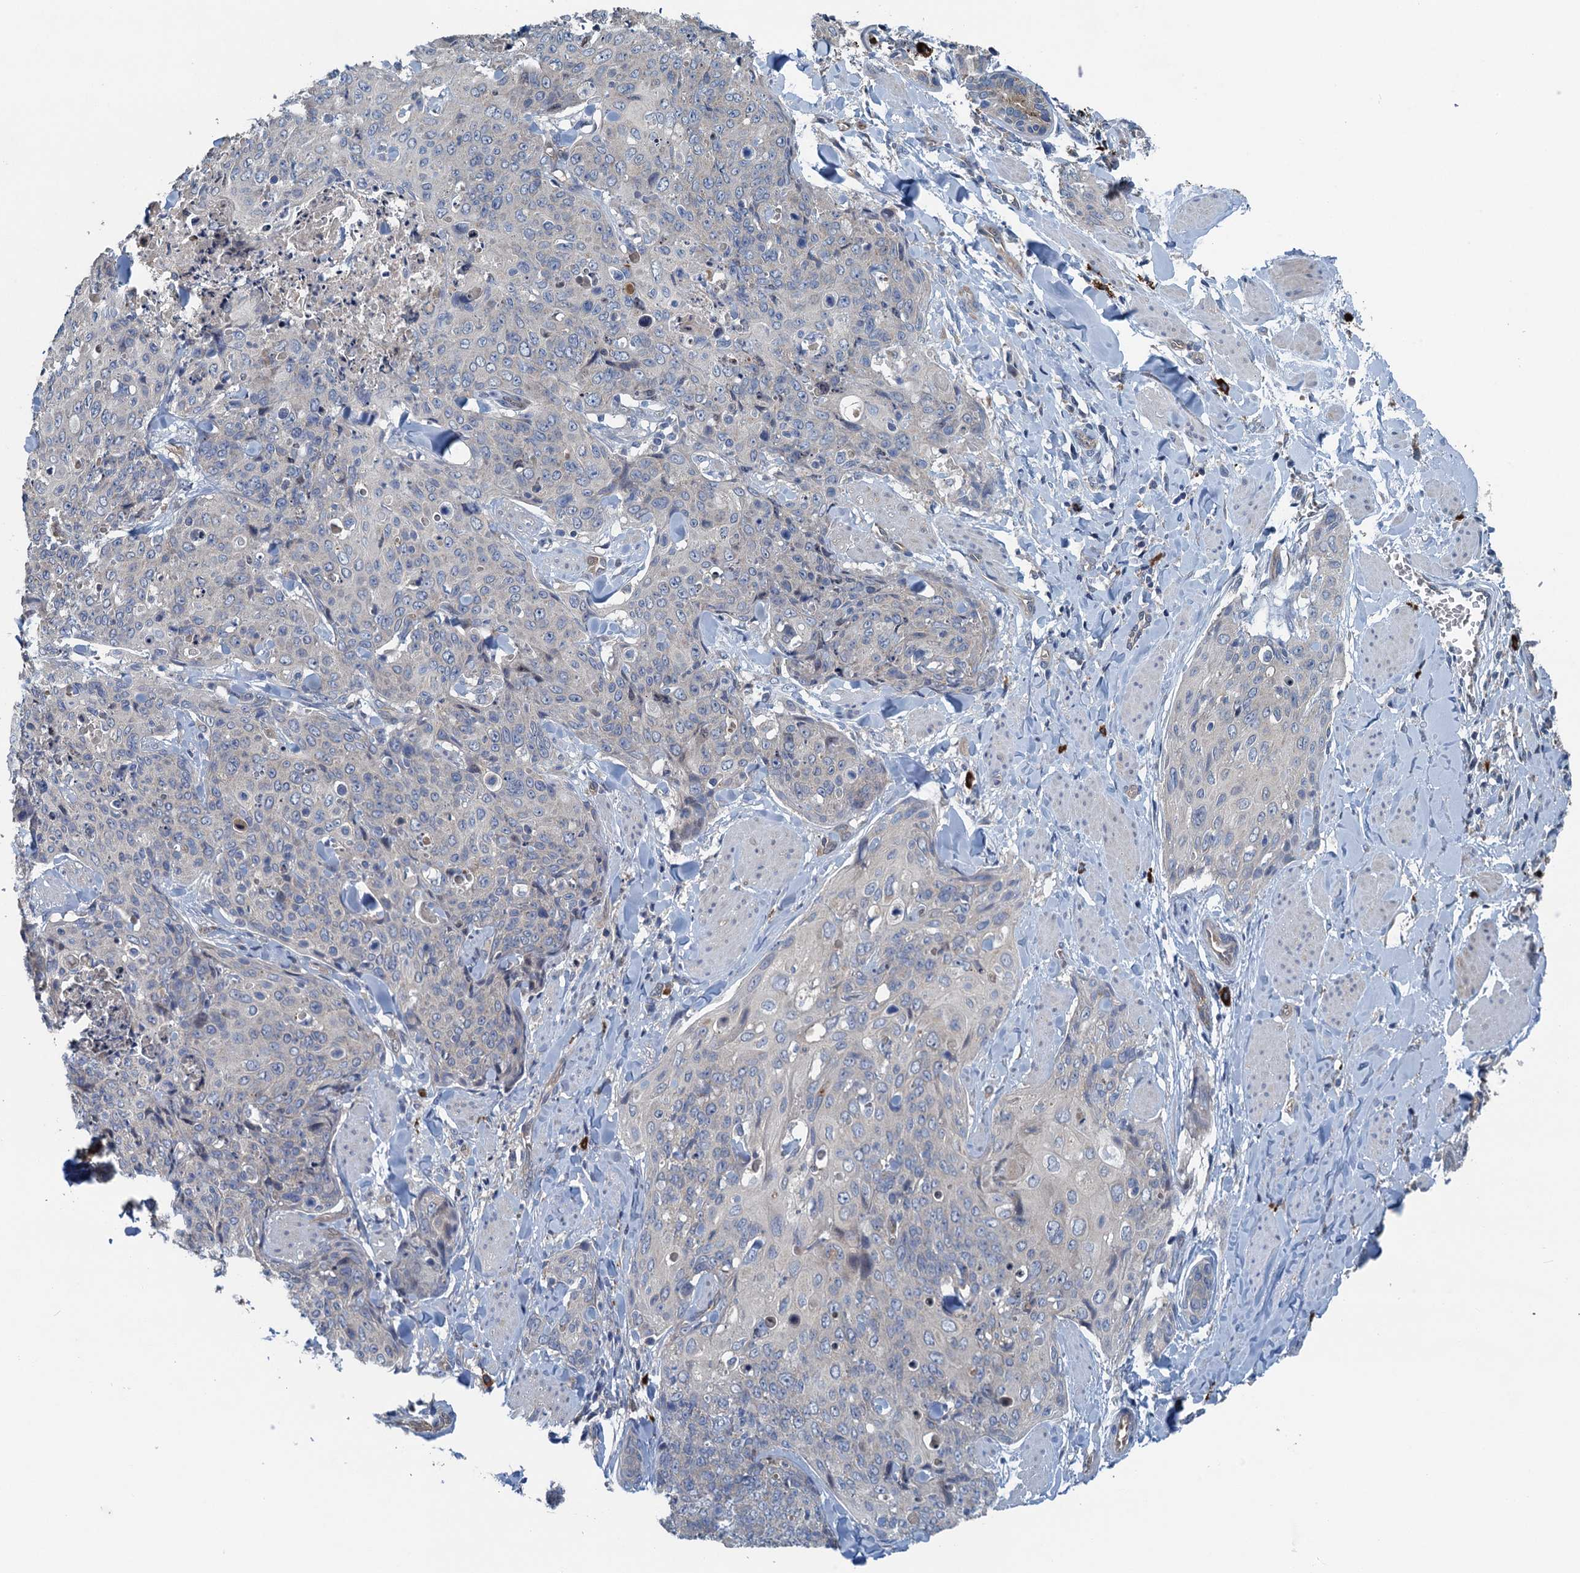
{"staining": {"intensity": "negative", "quantity": "none", "location": "none"}, "tissue": "skin cancer", "cell_type": "Tumor cells", "image_type": "cancer", "snomed": [{"axis": "morphology", "description": "Squamous cell carcinoma, NOS"}, {"axis": "topography", "description": "Skin"}, {"axis": "topography", "description": "Vulva"}], "caption": "Tumor cells show no significant staining in squamous cell carcinoma (skin).", "gene": "KBTBD8", "patient": {"sex": "female", "age": 85}}